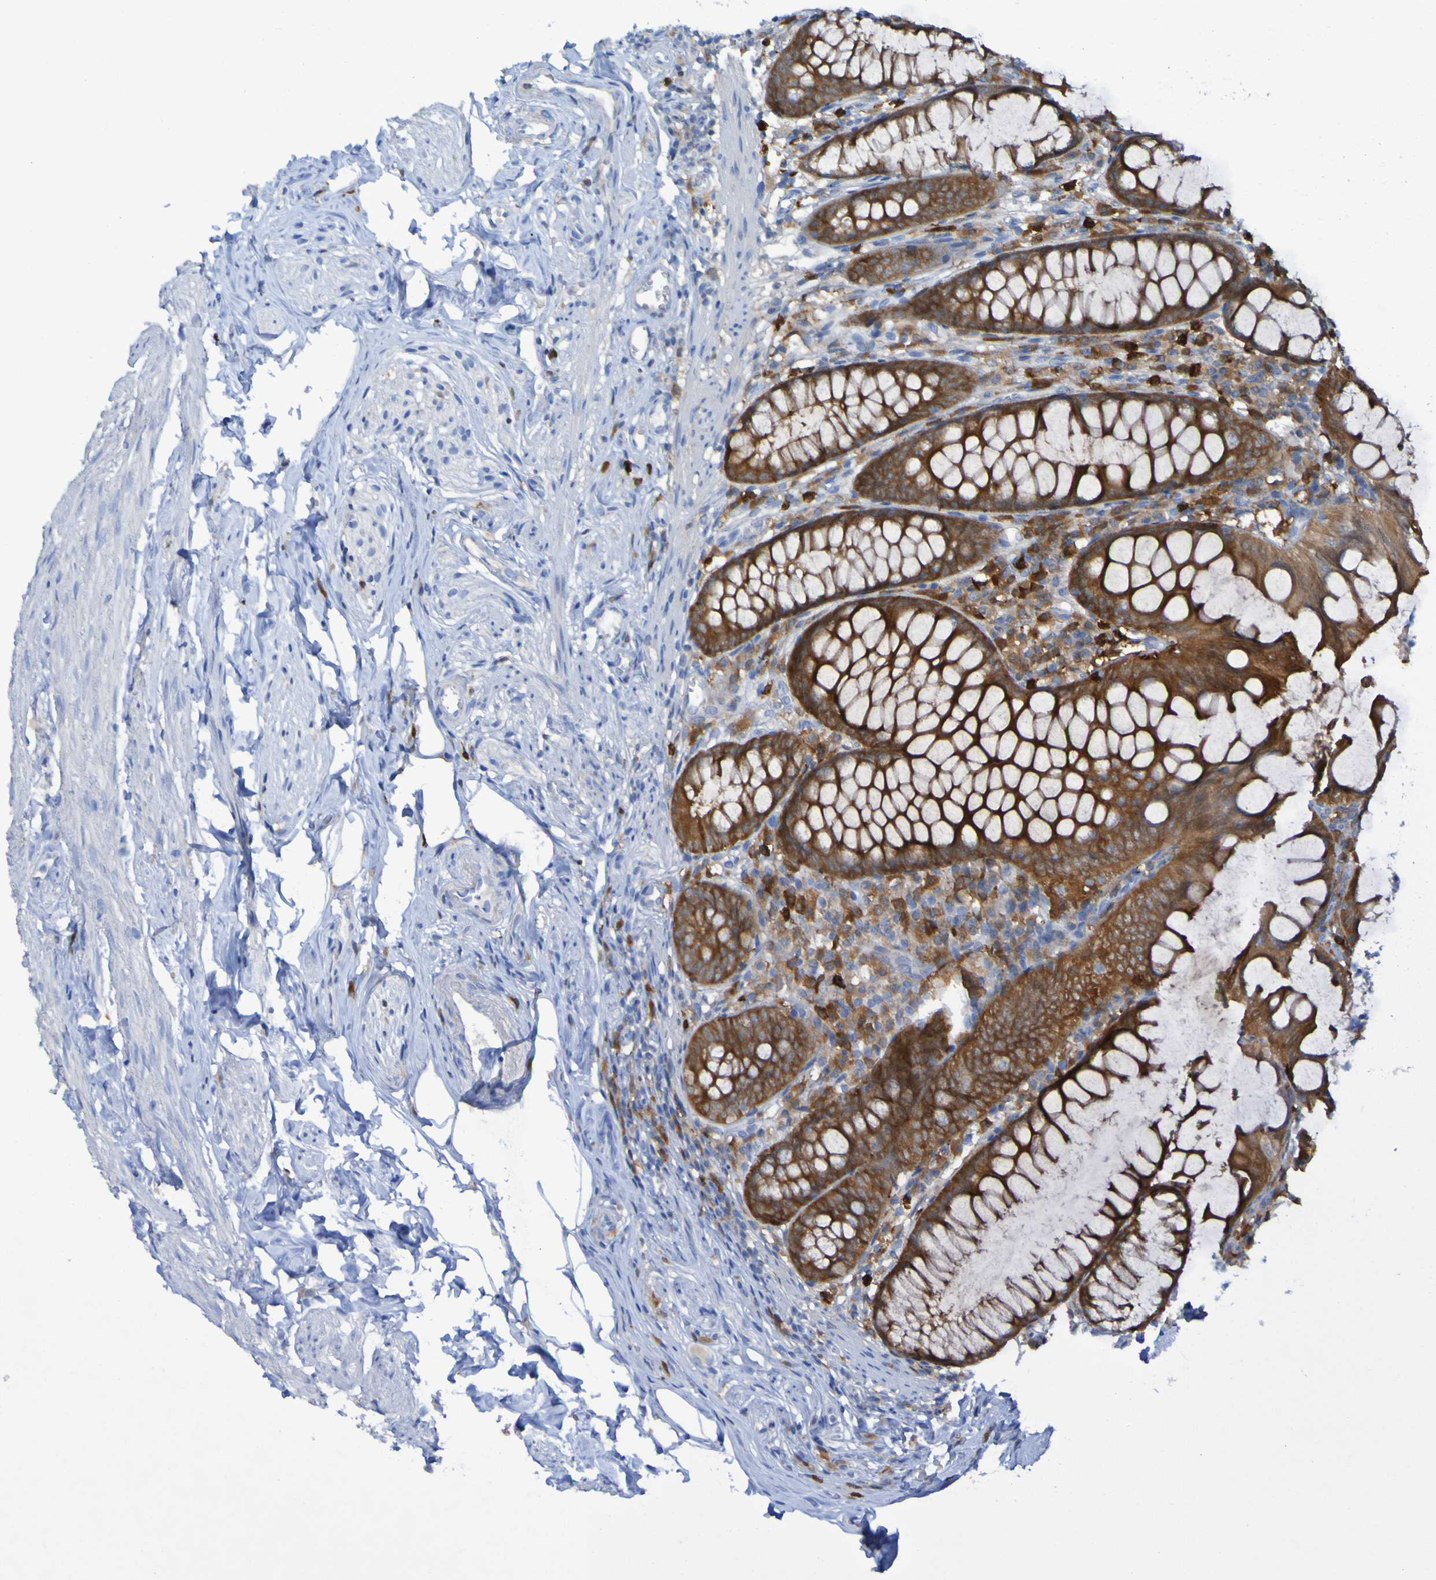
{"staining": {"intensity": "strong", "quantity": ">75%", "location": "cytoplasmic/membranous"}, "tissue": "appendix", "cell_type": "Glandular cells", "image_type": "normal", "snomed": [{"axis": "morphology", "description": "Normal tissue, NOS"}, {"axis": "topography", "description": "Appendix"}], "caption": "Immunohistochemistry (DAB (3,3'-diaminobenzidine)) staining of benign appendix demonstrates strong cytoplasmic/membranous protein positivity in about >75% of glandular cells.", "gene": "MPPE1", "patient": {"sex": "female", "age": 77}}